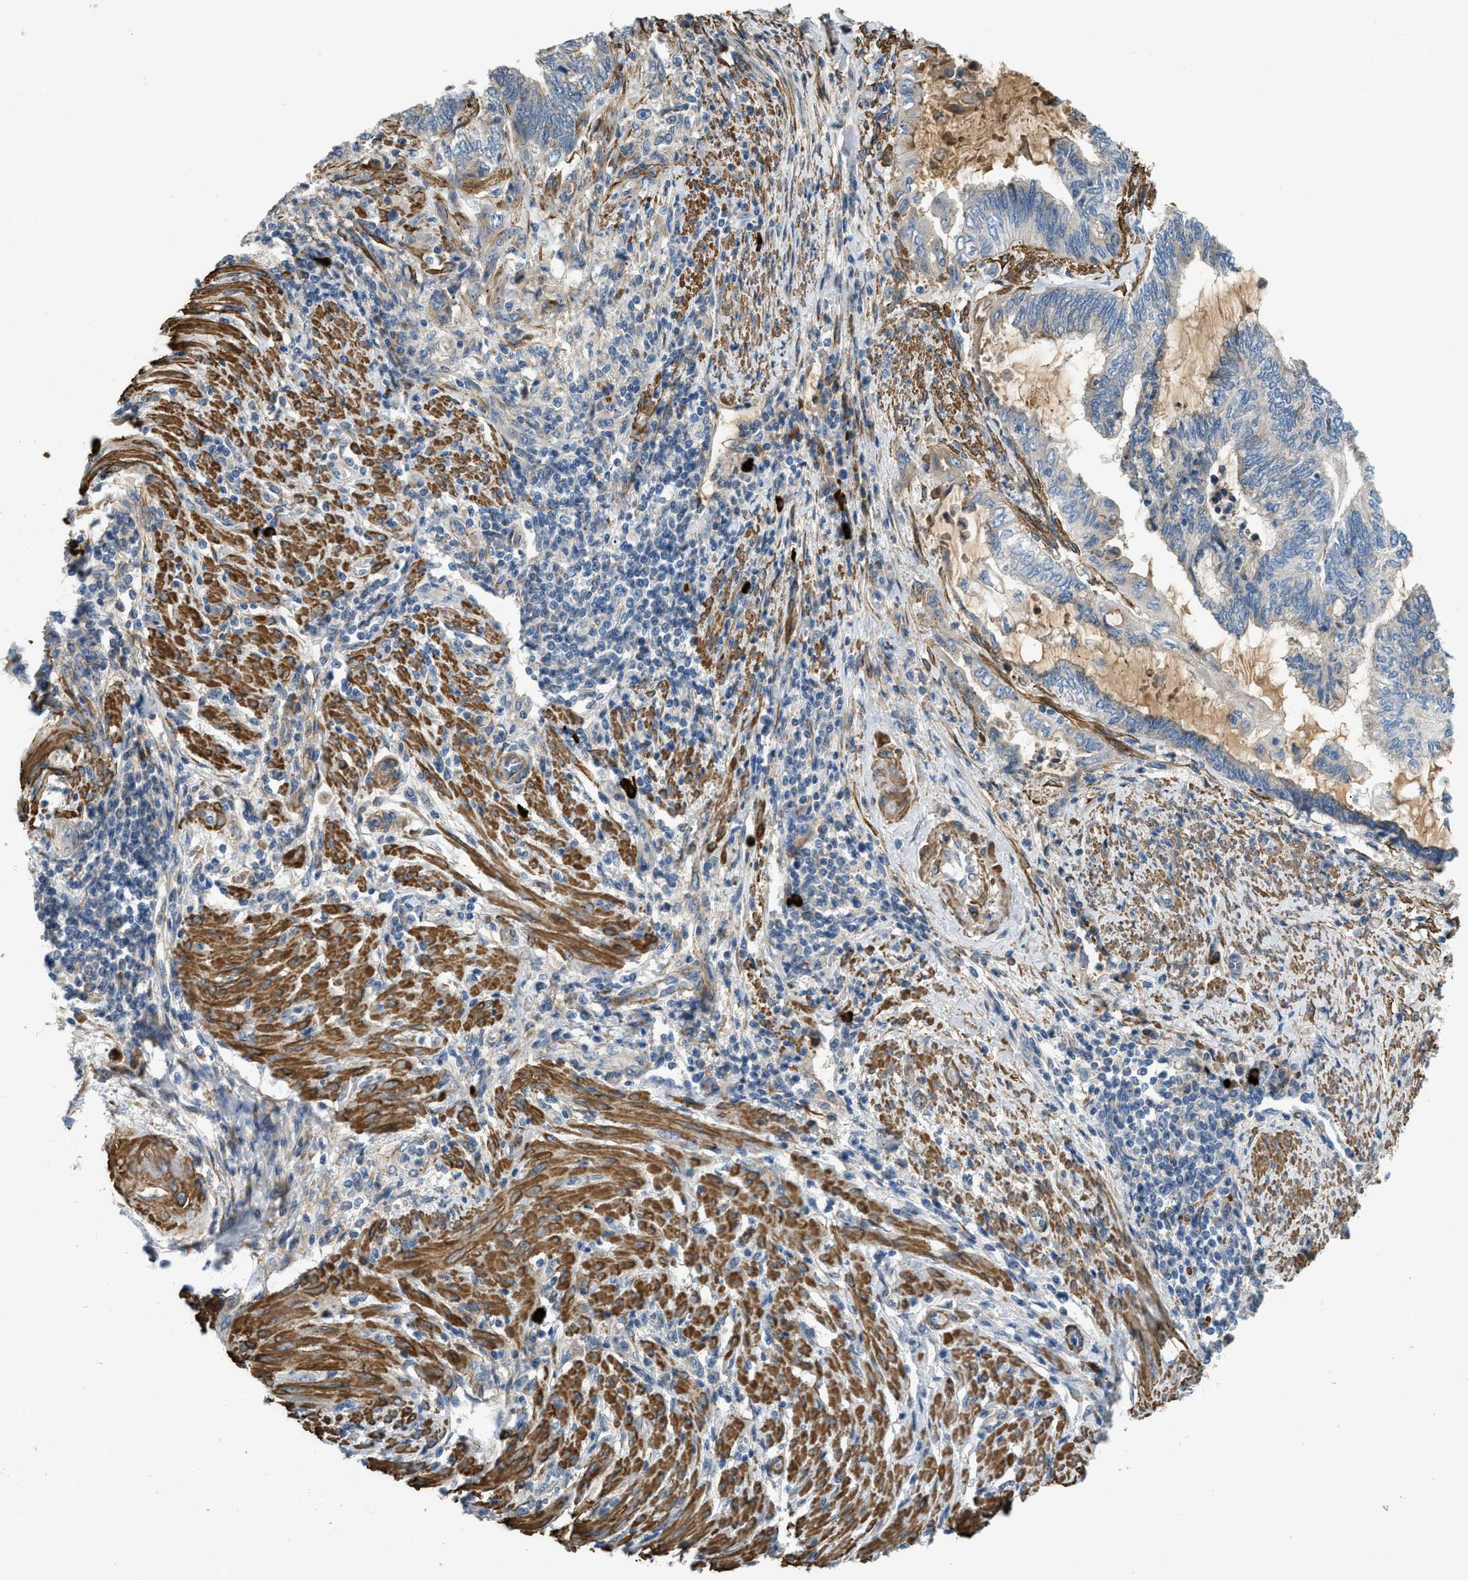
{"staining": {"intensity": "negative", "quantity": "none", "location": "none"}, "tissue": "endometrial cancer", "cell_type": "Tumor cells", "image_type": "cancer", "snomed": [{"axis": "morphology", "description": "Adenocarcinoma, NOS"}, {"axis": "topography", "description": "Uterus"}, {"axis": "topography", "description": "Endometrium"}], "caption": "A histopathology image of human endometrial adenocarcinoma is negative for staining in tumor cells. (DAB (3,3'-diaminobenzidine) immunohistochemistry with hematoxylin counter stain).", "gene": "BMPR1A", "patient": {"sex": "female", "age": 70}}